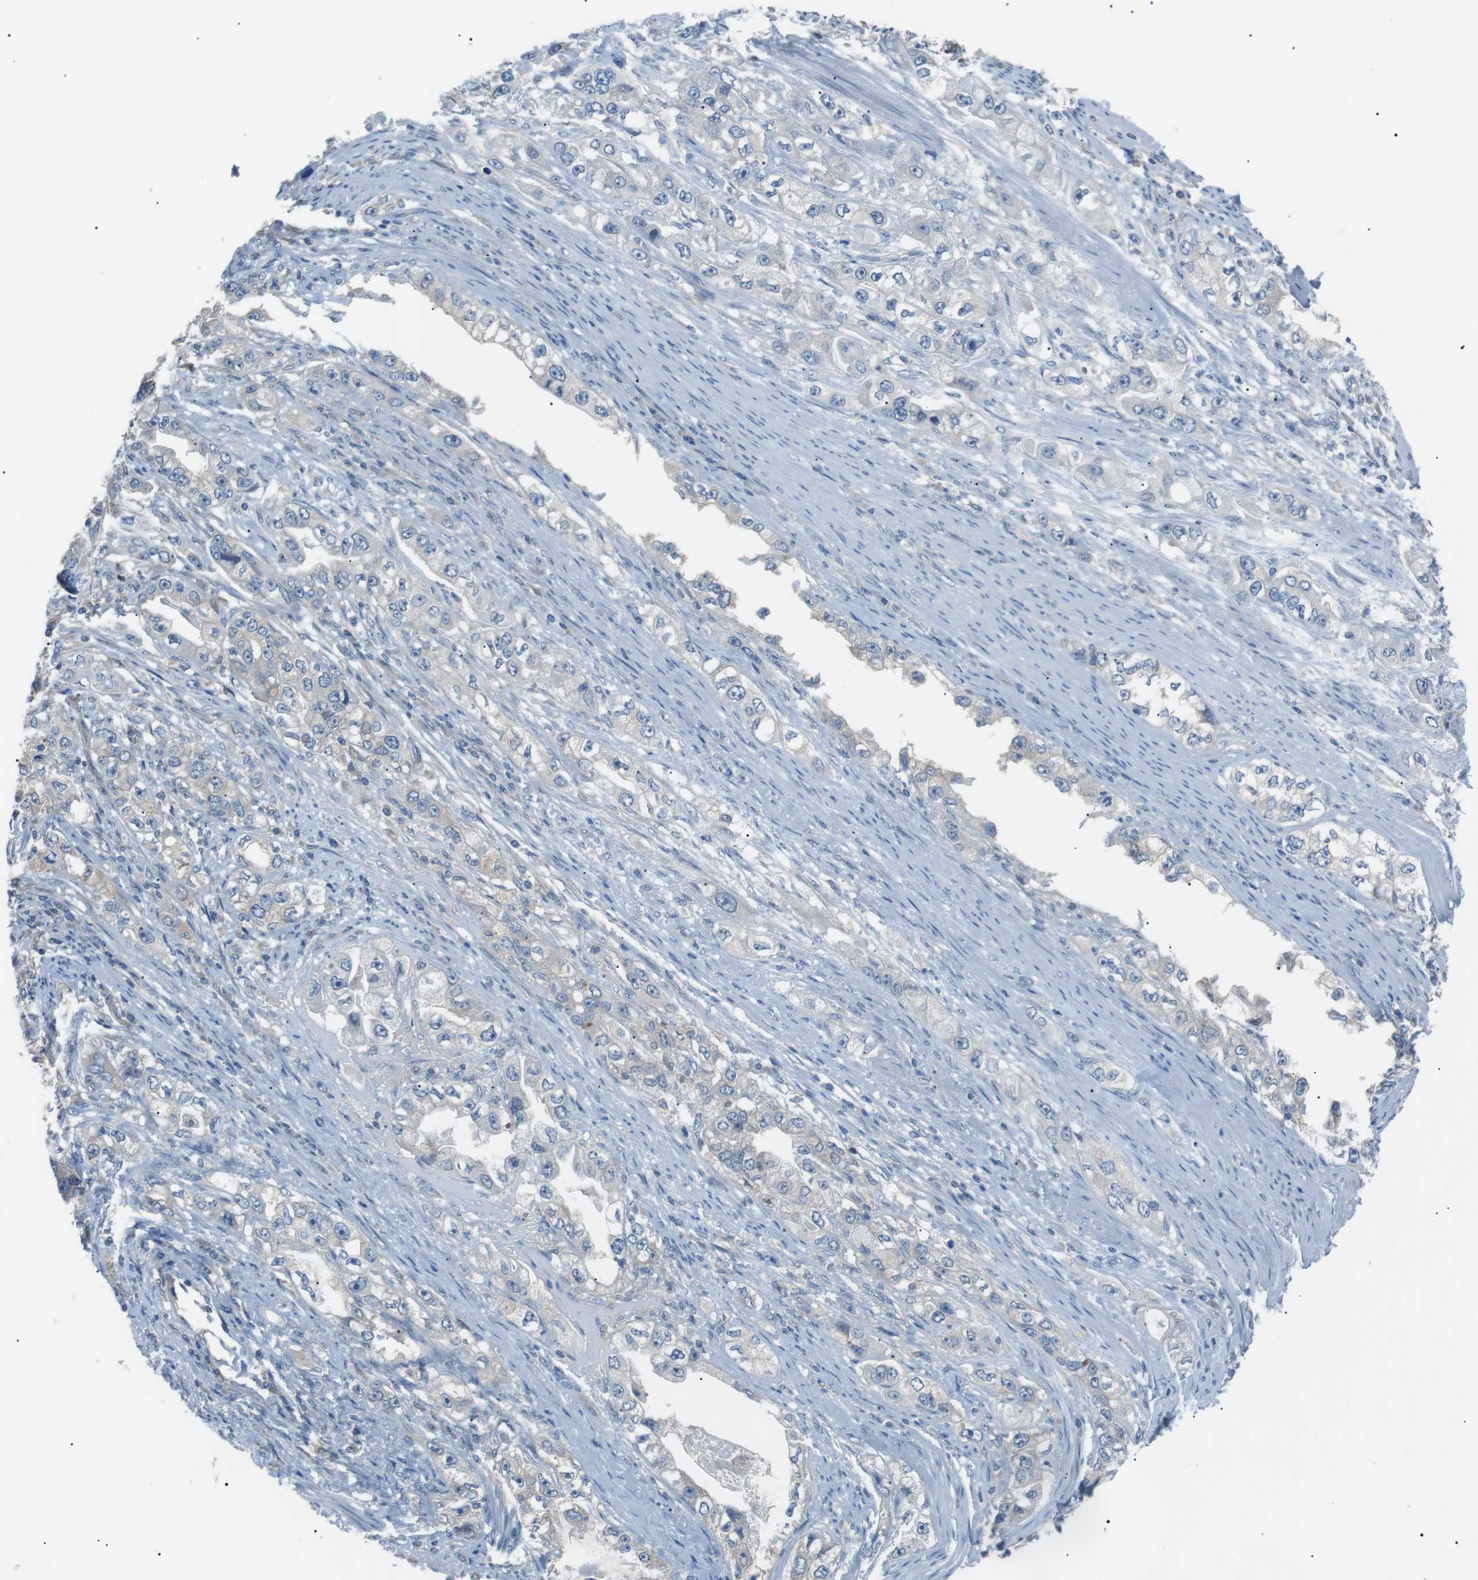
{"staining": {"intensity": "negative", "quantity": "none", "location": "none"}, "tissue": "stomach cancer", "cell_type": "Tumor cells", "image_type": "cancer", "snomed": [{"axis": "morphology", "description": "Adenocarcinoma, NOS"}, {"axis": "topography", "description": "Stomach, lower"}], "caption": "Immunohistochemistry photomicrograph of stomach cancer stained for a protein (brown), which exhibits no staining in tumor cells.", "gene": "CDH26", "patient": {"sex": "female", "age": 93}}